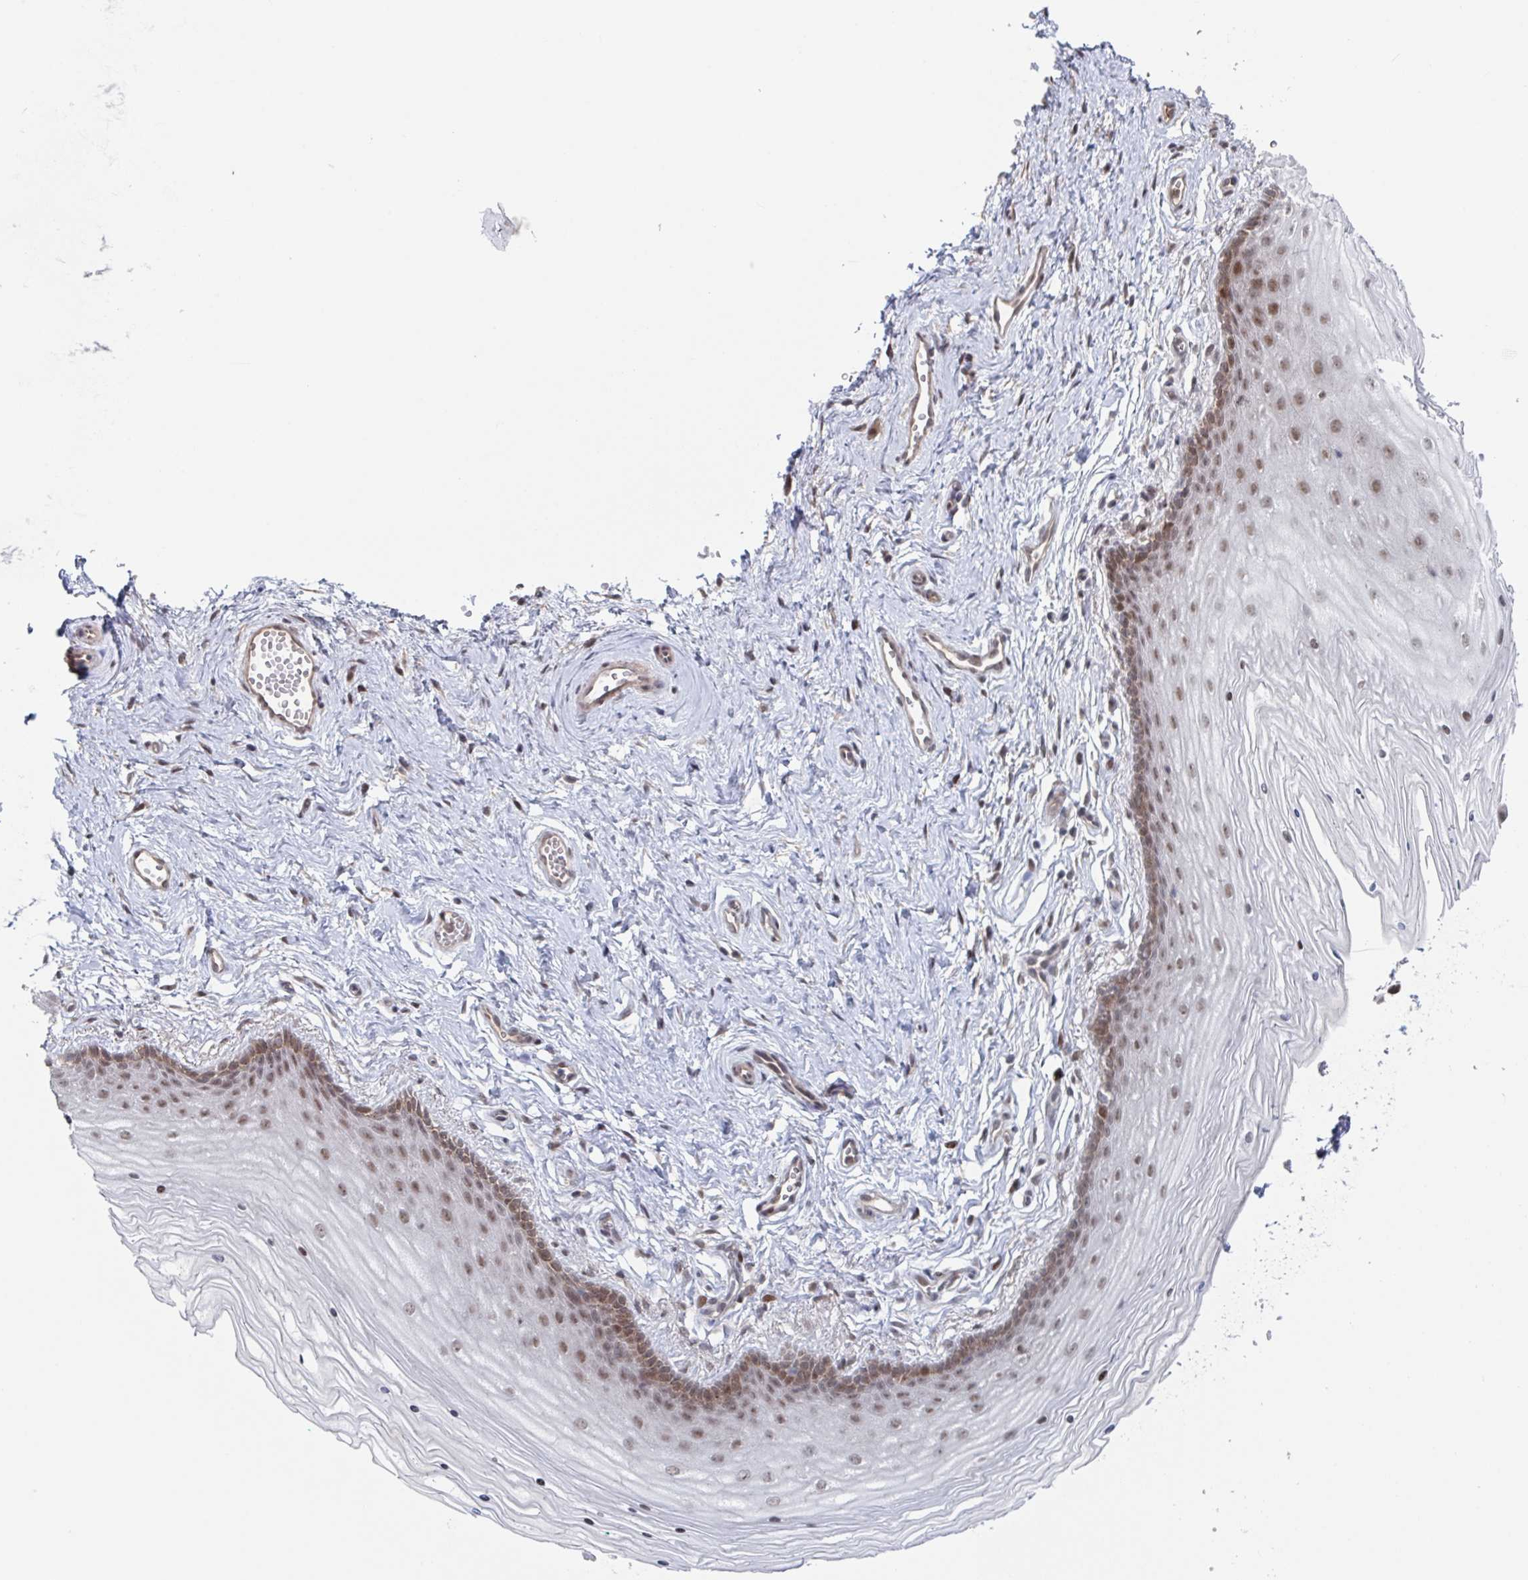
{"staining": {"intensity": "strong", "quantity": "25%-75%", "location": "nuclear"}, "tissue": "vagina", "cell_type": "Squamous epithelial cells", "image_type": "normal", "snomed": [{"axis": "morphology", "description": "Normal tissue, NOS"}, {"axis": "topography", "description": "Vagina"}], "caption": "DAB (3,3'-diaminobenzidine) immunohistochemical staining of benign human vagina shows strong nuclear protein expression in about 25%-75% of squamous epithelial cells. (IHC, brightfield microscopy, high magnification).", "gene": "RNF212", "patient": {"sex": "female", "age": 38}}